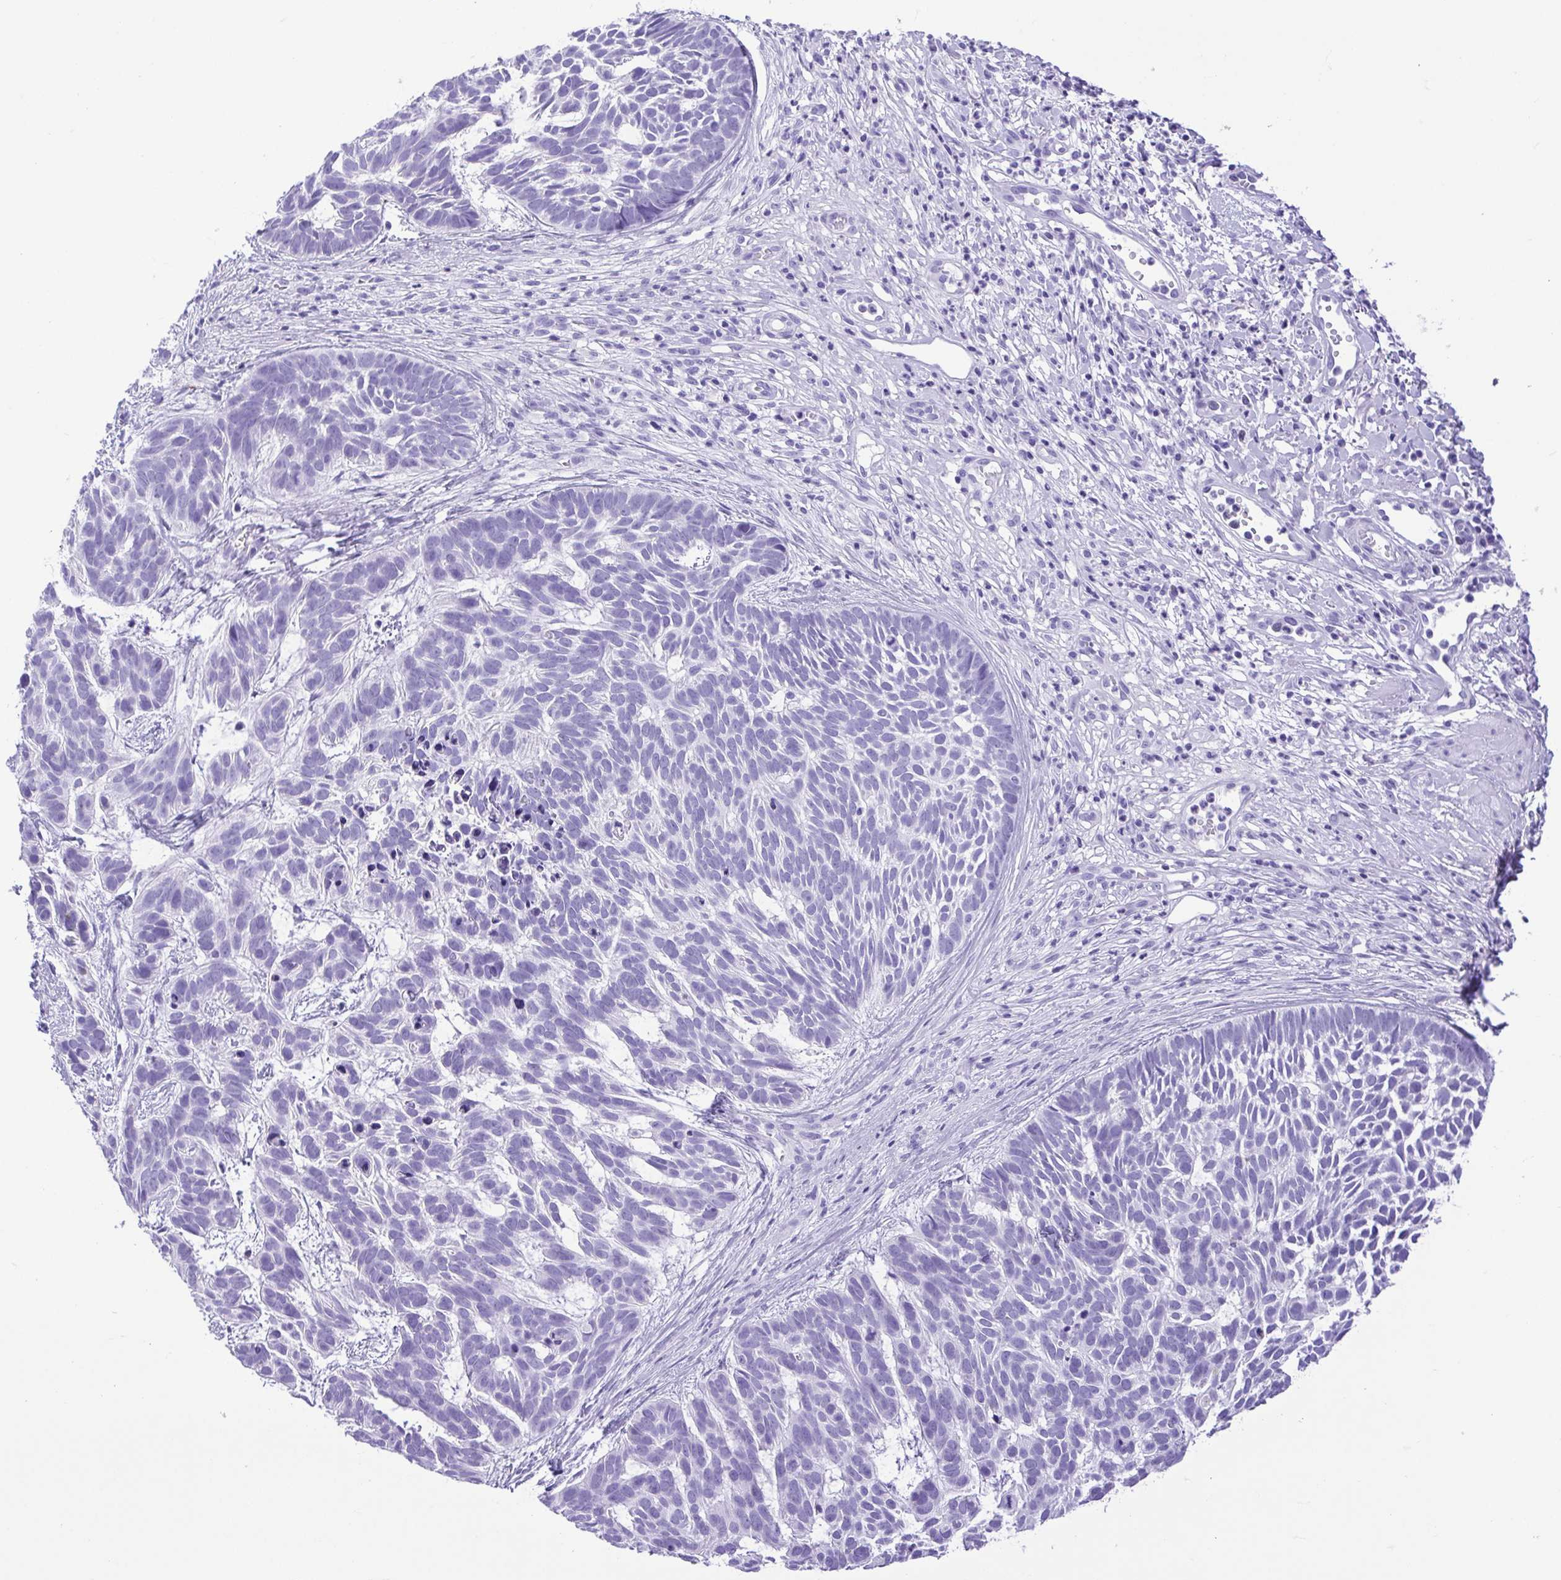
{"staining": {"intensity": "negative", "quantity": "none", "location": "none"}, "tissue": "skin cancer", "cell_type": "Tumor cells", "image_type": "cancer", "snomed": [{"axis": "morphology", "description": "Basal cell carcinoma"}, {"axis": "topography", "description": "Skin"}], "caption": "Immunohistochemistry (IHC) photomicrograph of skin cancer stained for a protein (brown), which reveals no positivity in tumor cells.", "gene": "CDSN", "patient": {"sex": "male", "age": 78}}